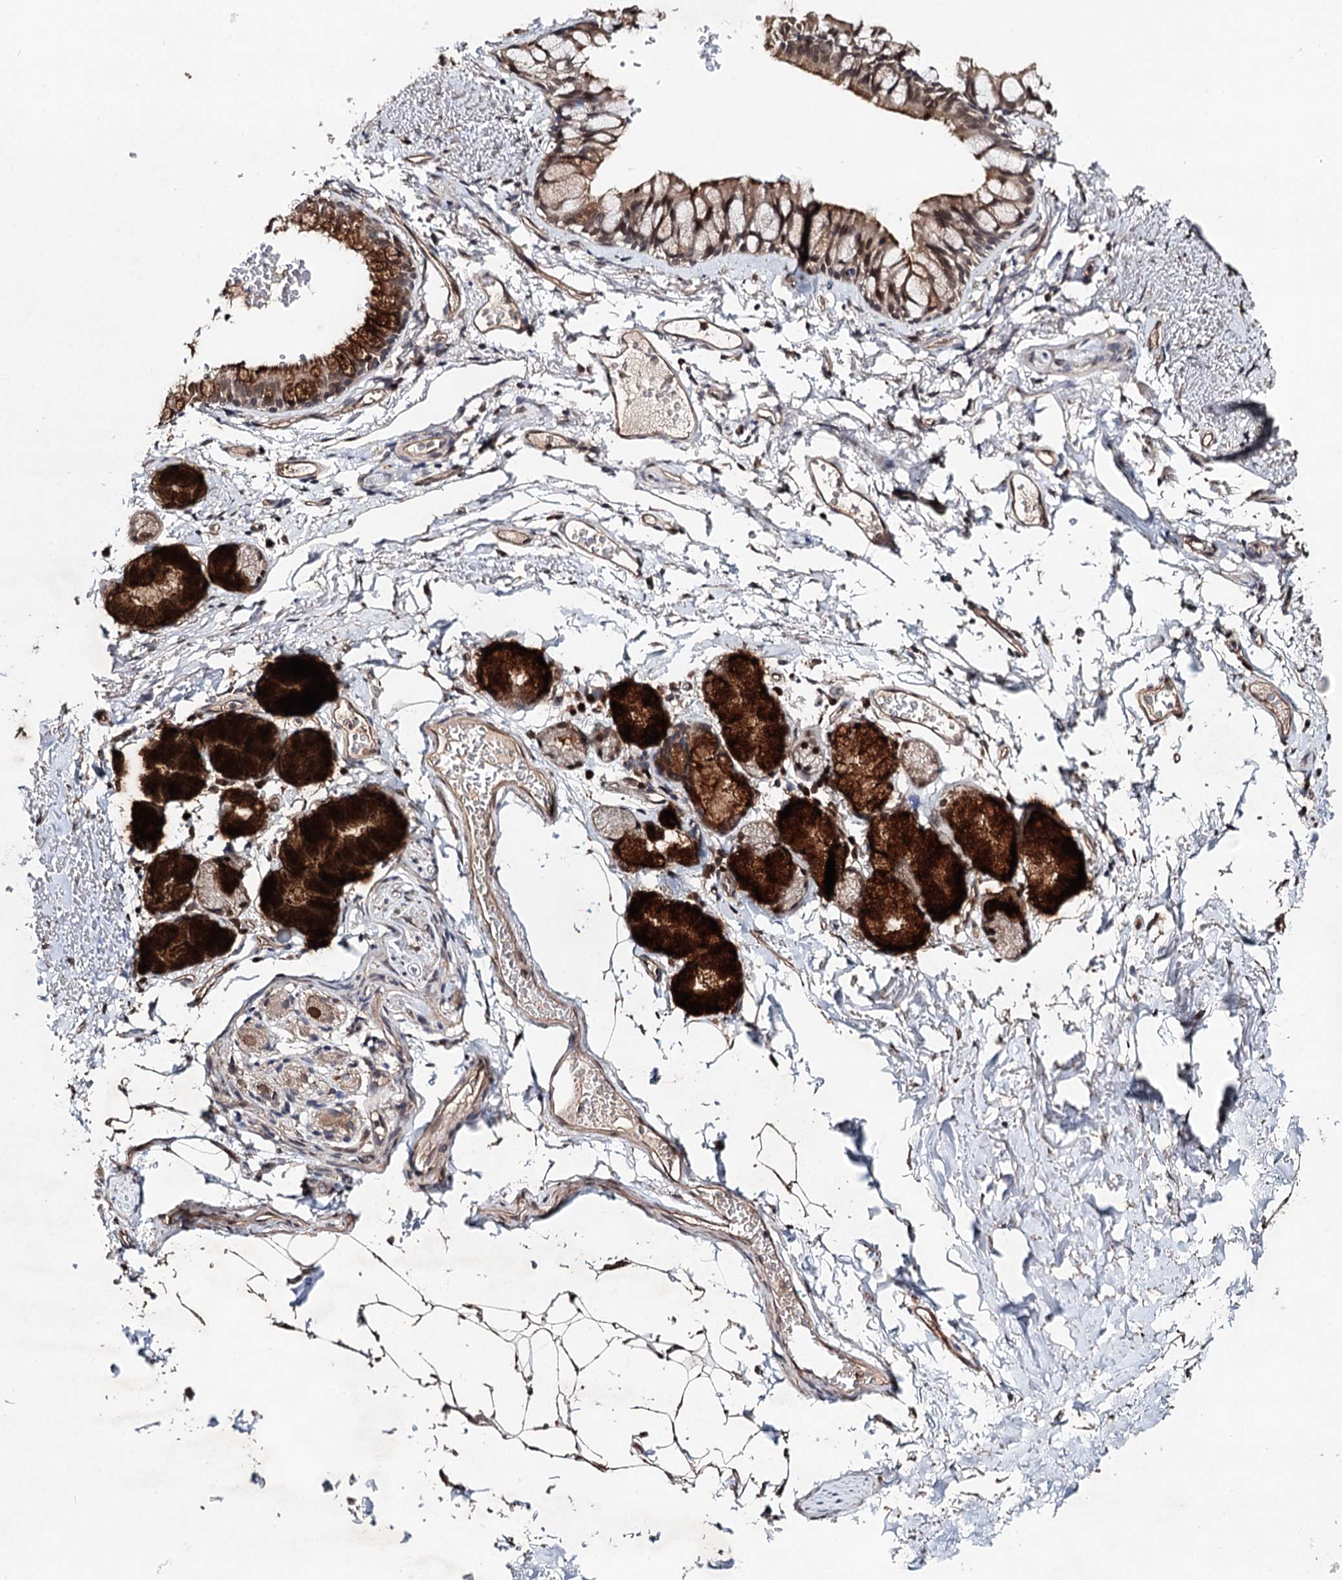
{"staining": {"intensity": "moderate", "quantity": ">75%", "location": "cytoplasmic/membranous"}, "tissue": "bronchus", "cell_type": "Respiratory epithelial cells", "image_type": "normal", "snomed": [{"axis": "morphology", "description": "Normal tissue, NOS"}, {"axis": "topography", "description": "Cartilage tissue"}, {"axis": "topography", "description": "Bronchus"}], "caption": "About >75% of respiratory epithelial cells in benign human bronchus display moderate cytoplasmic/membranous protein staining as visualized by brown immunohistochemical staining.", "gene": "NOPCHAP1", "patient": {"sex": "female", "age": 73}}